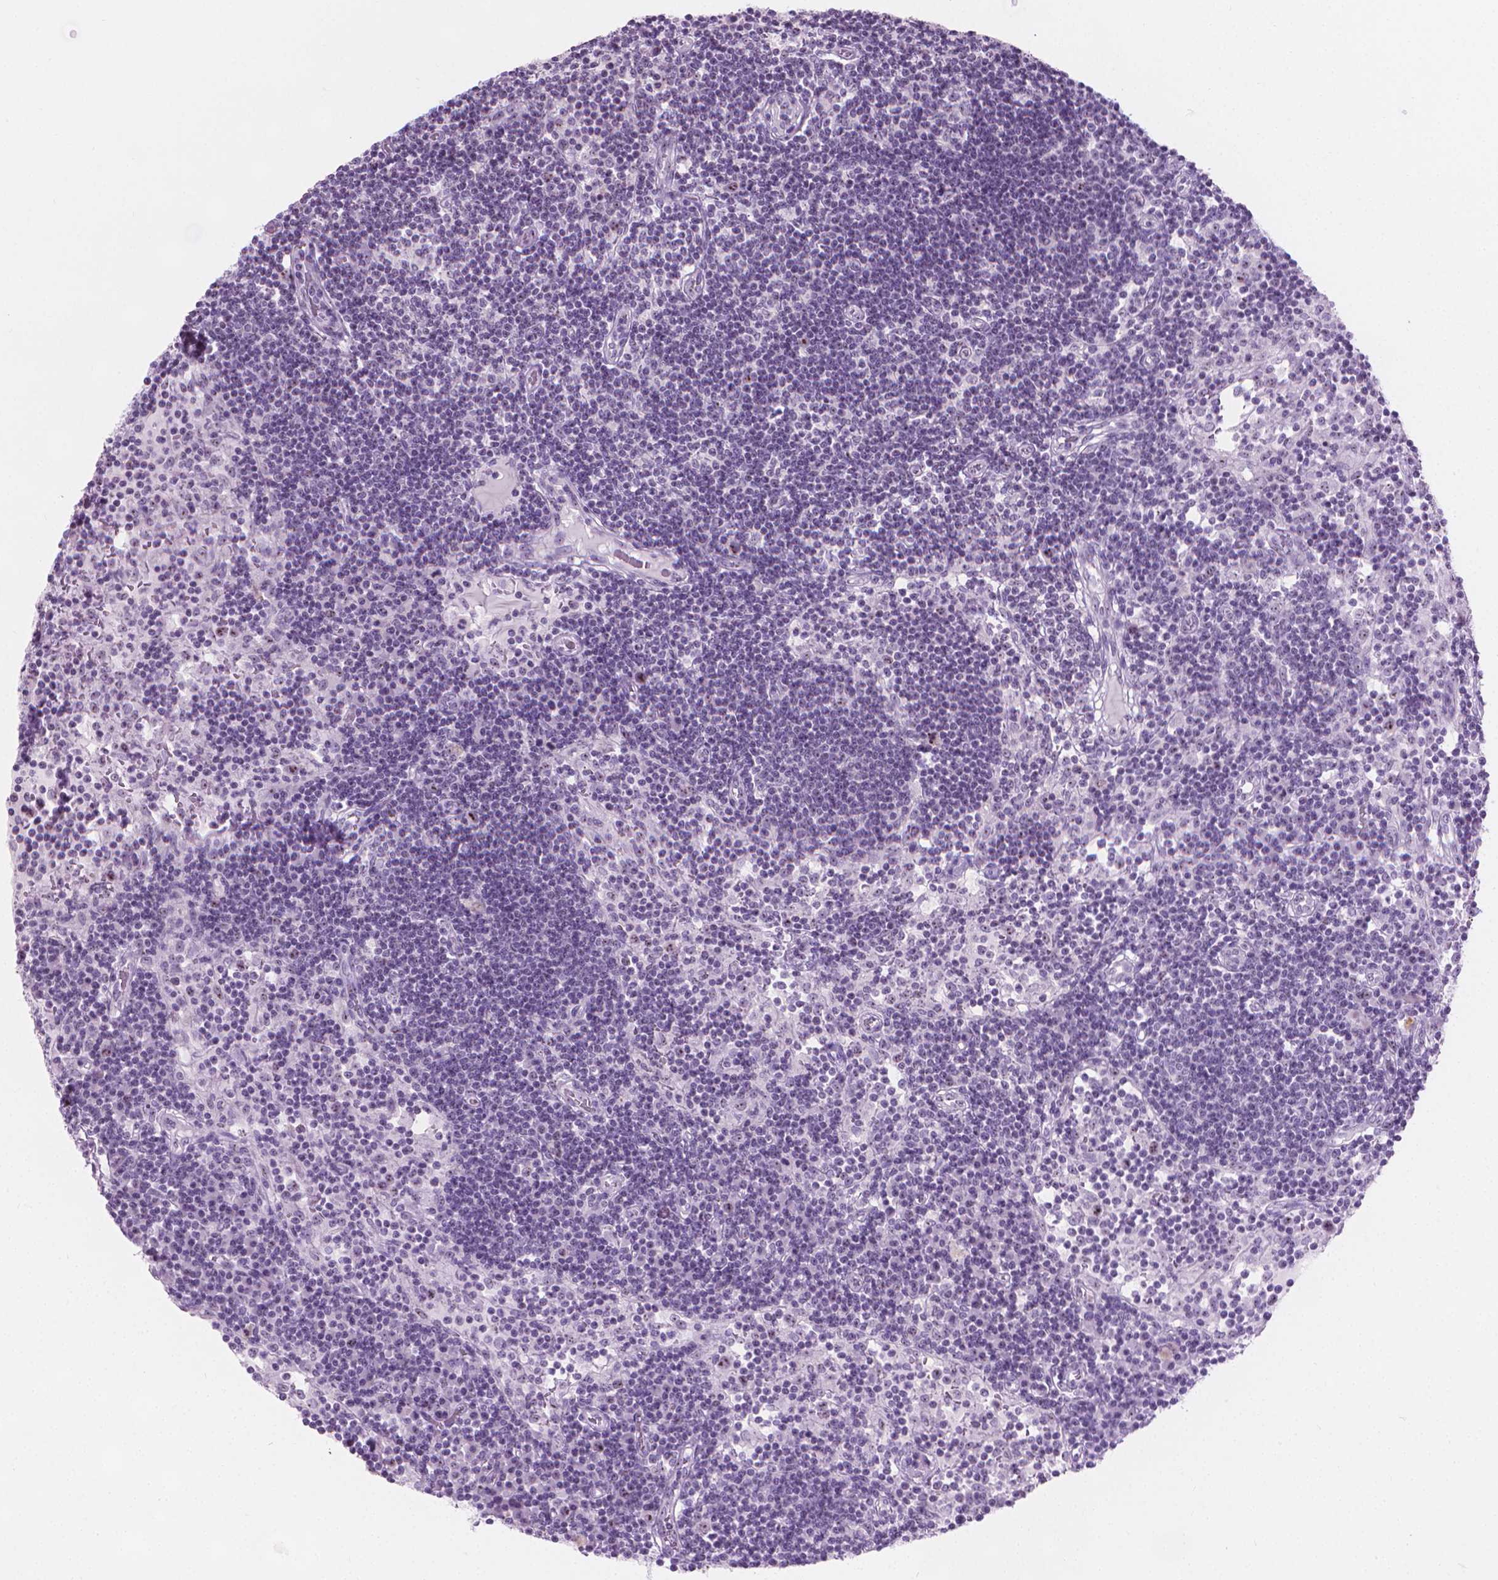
{"staining": {"intensity": "moderate", "quantity": "25%-75%", "location": "nuclear"}, "tissue": "lymph node", "cell_type": "Germinal center cells", "image_type": "normal", "snomed": [{"axis": "morphology", "description": "Normal tissue, NOS"}, {"axis": "topography", "description": "Lymph node"}], "caption": "The image shows a brown stain indicating the presence of a protein in the nuclear of germinal center cells in lymph node.", "gene": "NOL7", "patient": {"sex": "female", "age": 72}}